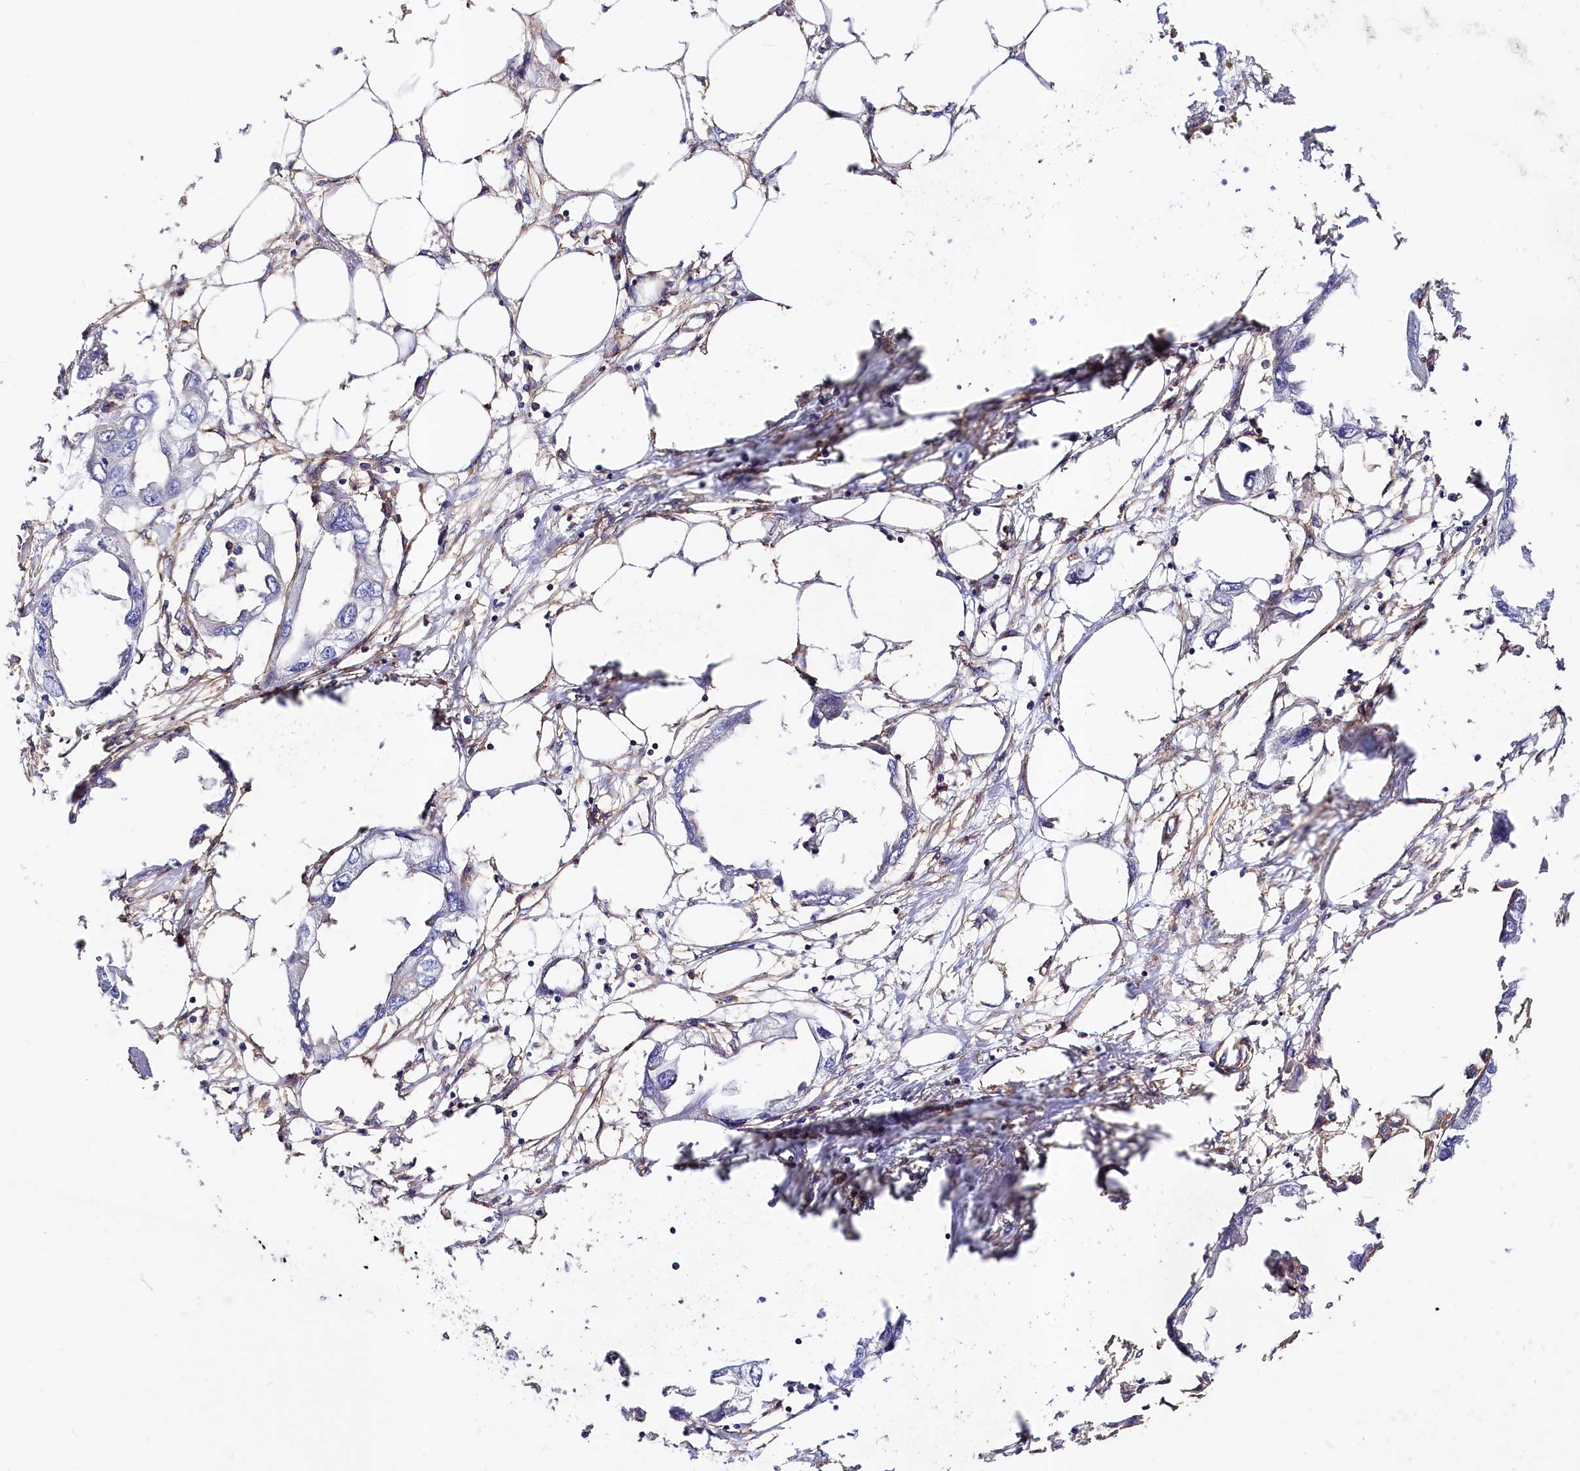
{"staining": {"intensity": "negative", "quantity": "none", "location": "none"}, "tissue": "endometrial cancer", "cell_type": "Tumor cells", "image_type": "cancer", "snomed": [{"axis": "morphology", "description": "Adenocarcinoma, NOS"}, {"axis": "morphology", "description": "Adenocarcinoma, metastatic, NOS"}, {"axis": "topography", "description": "Adipose tissue"}, {"axis": "topography", "description": "Endometrium"}], "caption": "This is a histopathology image of IHC staining of endometrial cancer, which shows no expression in tumor cells.", "gene": "ANO6", "patient": {"sex": "female", "age": 67}}